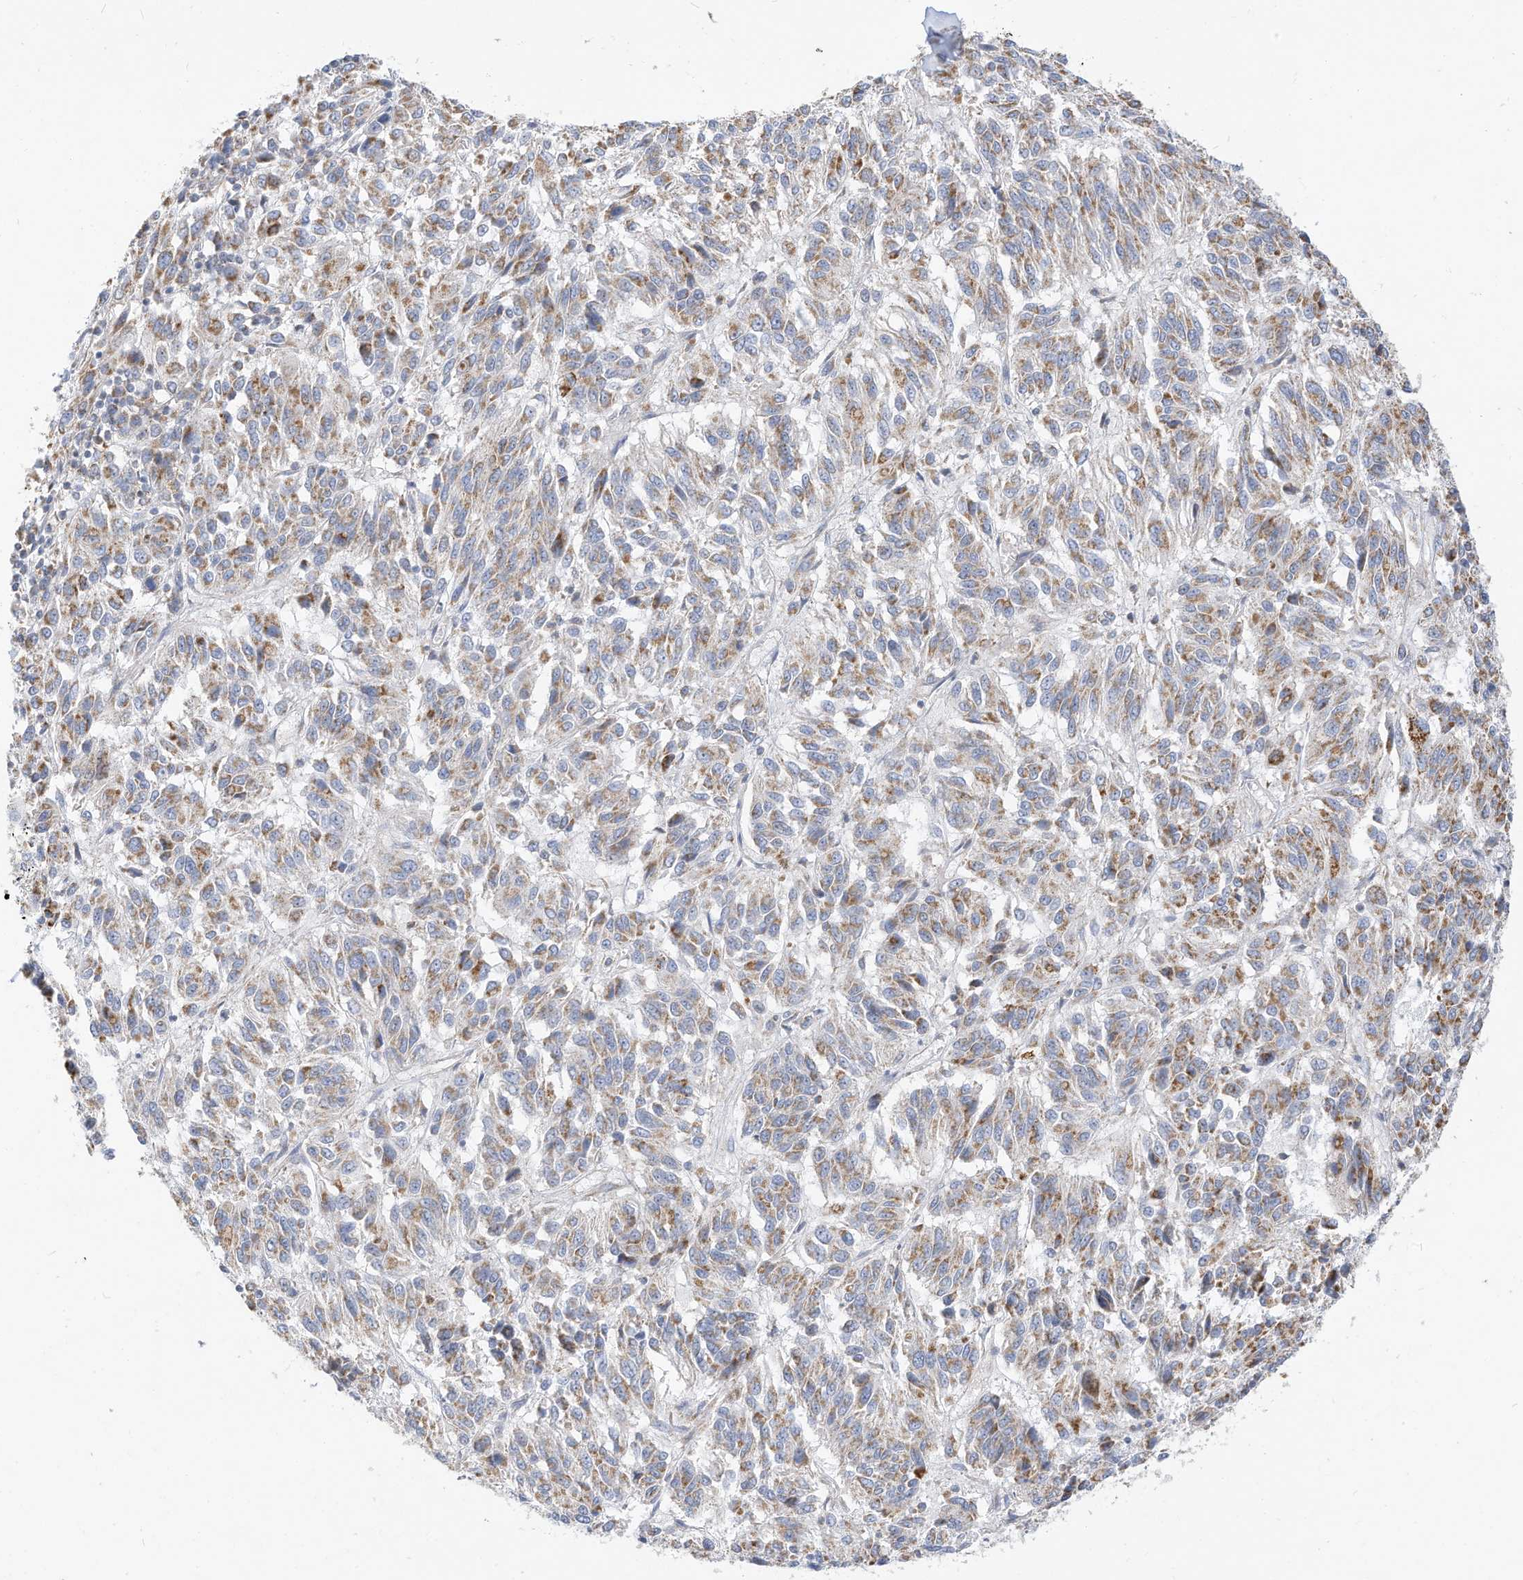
{"staining": {"intensity": "weak", "quantity": ">75%", "location": "cytoplasmic/membranous"}, "tissue": "melanoma", "cell_type": "Tumor cells", "image_type": "cancer", "snomed": [{"axis": "morphology", "description": "Malignant melanoma, Metastatic site"}, {"axis": "topography", "description": "Lung"}], "caption": "This image displays IHC staining of melanoma, with low weak cytoplasmic/membranous expression in about >75% of tumor cells.", "gene": "RHOH", "patient": {"sex": "male", "age": 64}}